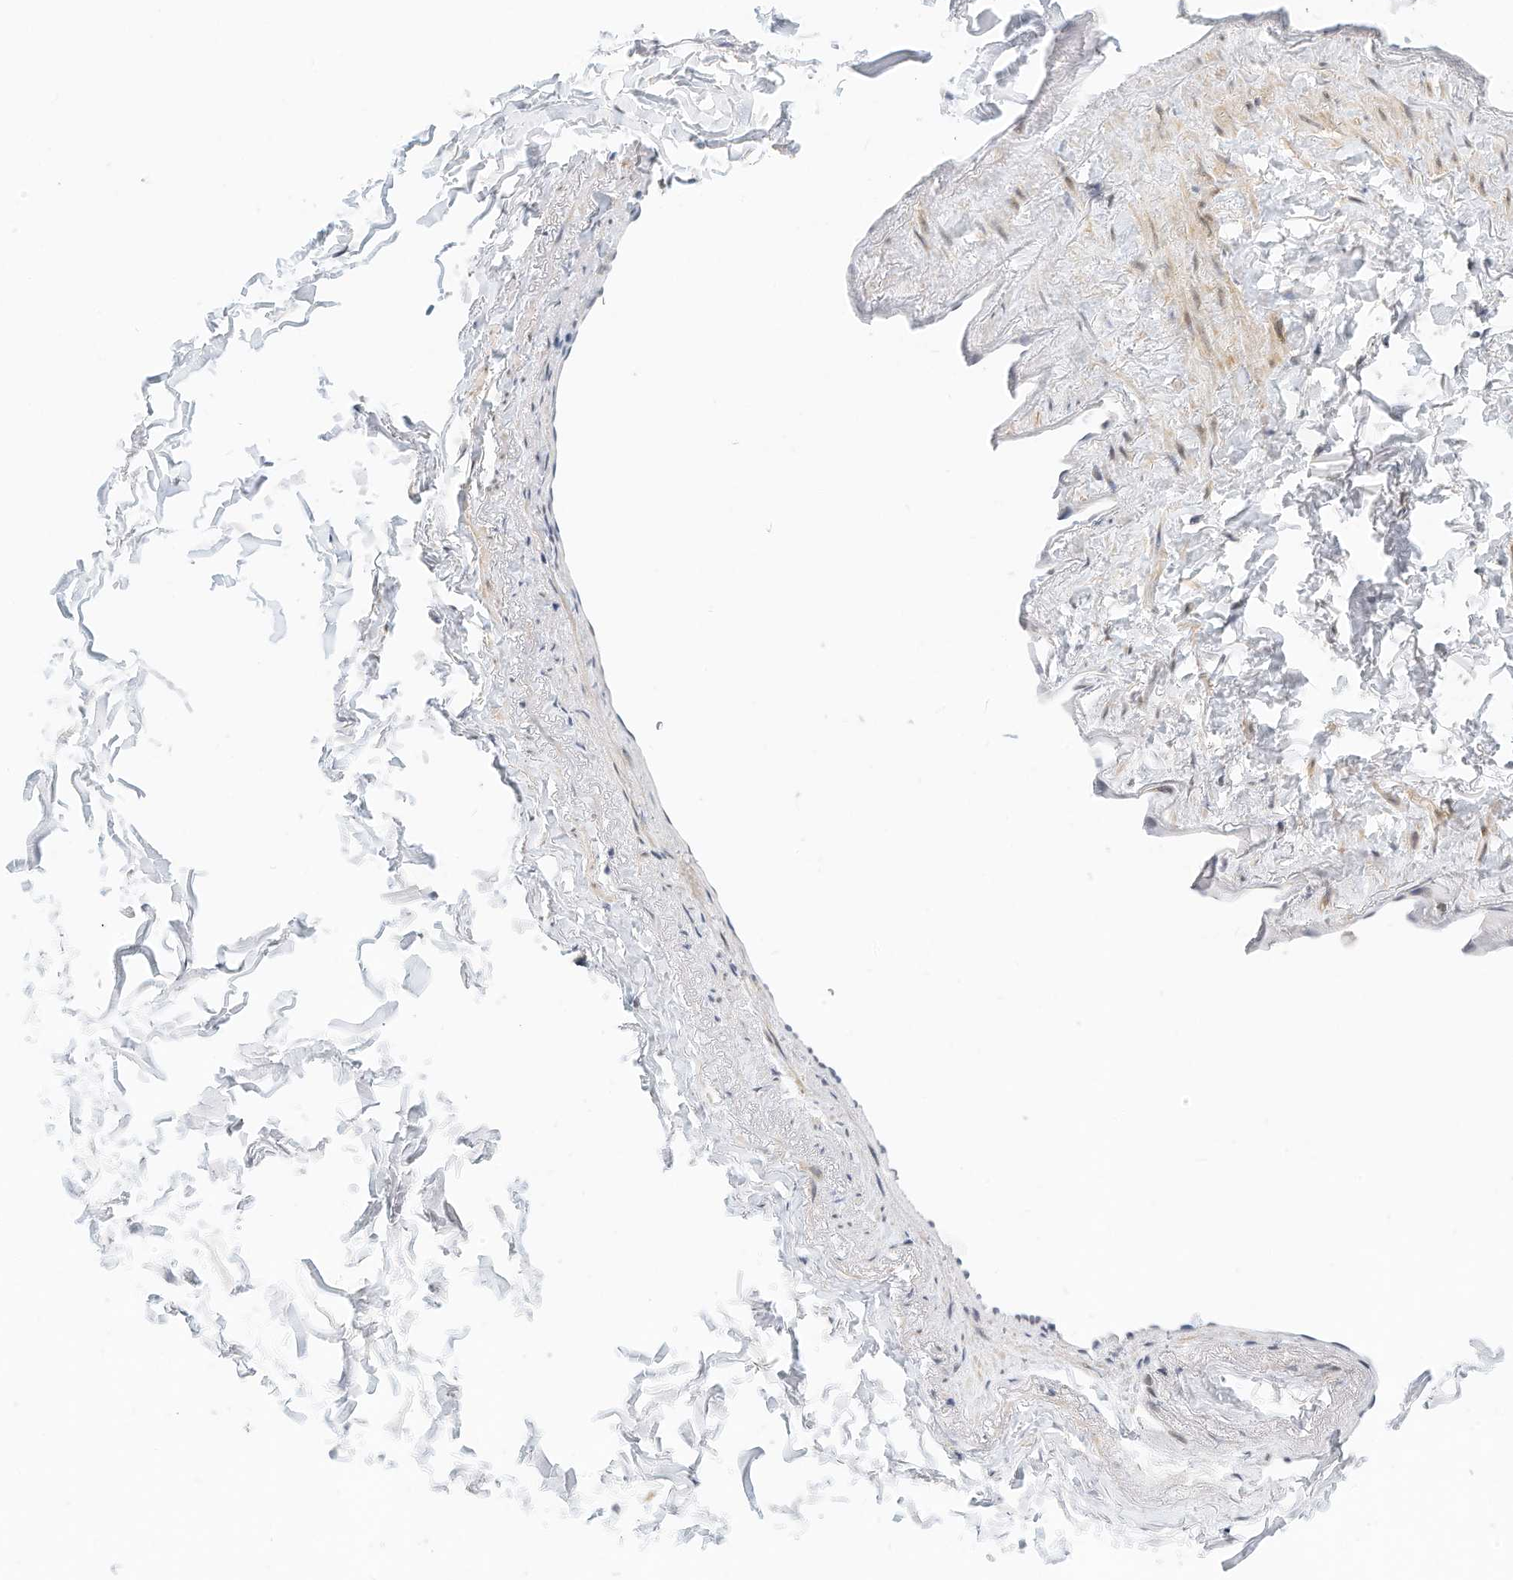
{"staining": {"intensity": "negative", "quantity": "none", "location": "none"}, "tissue": "adipose tissue", "cell_type": "Adipocytes", "image_type": "normal", "snomed": [{"axis": "morphology", "description": "Normal tissue, NOS"}, {"axis": "topography", "description": "Cartilage tissue"}, {"axis": "topography", "description": "Bronchus"}], "caption": "The photomicrograph shows no staining of adipocytes in normal adipose tissue. (Brightfield microscopy of DAB (3,3'-diaminobenzidine) immunohistochemistry at high magnification).", "gene": "ARHGAP28", "patient": {"sex": "female", "age": 73}}